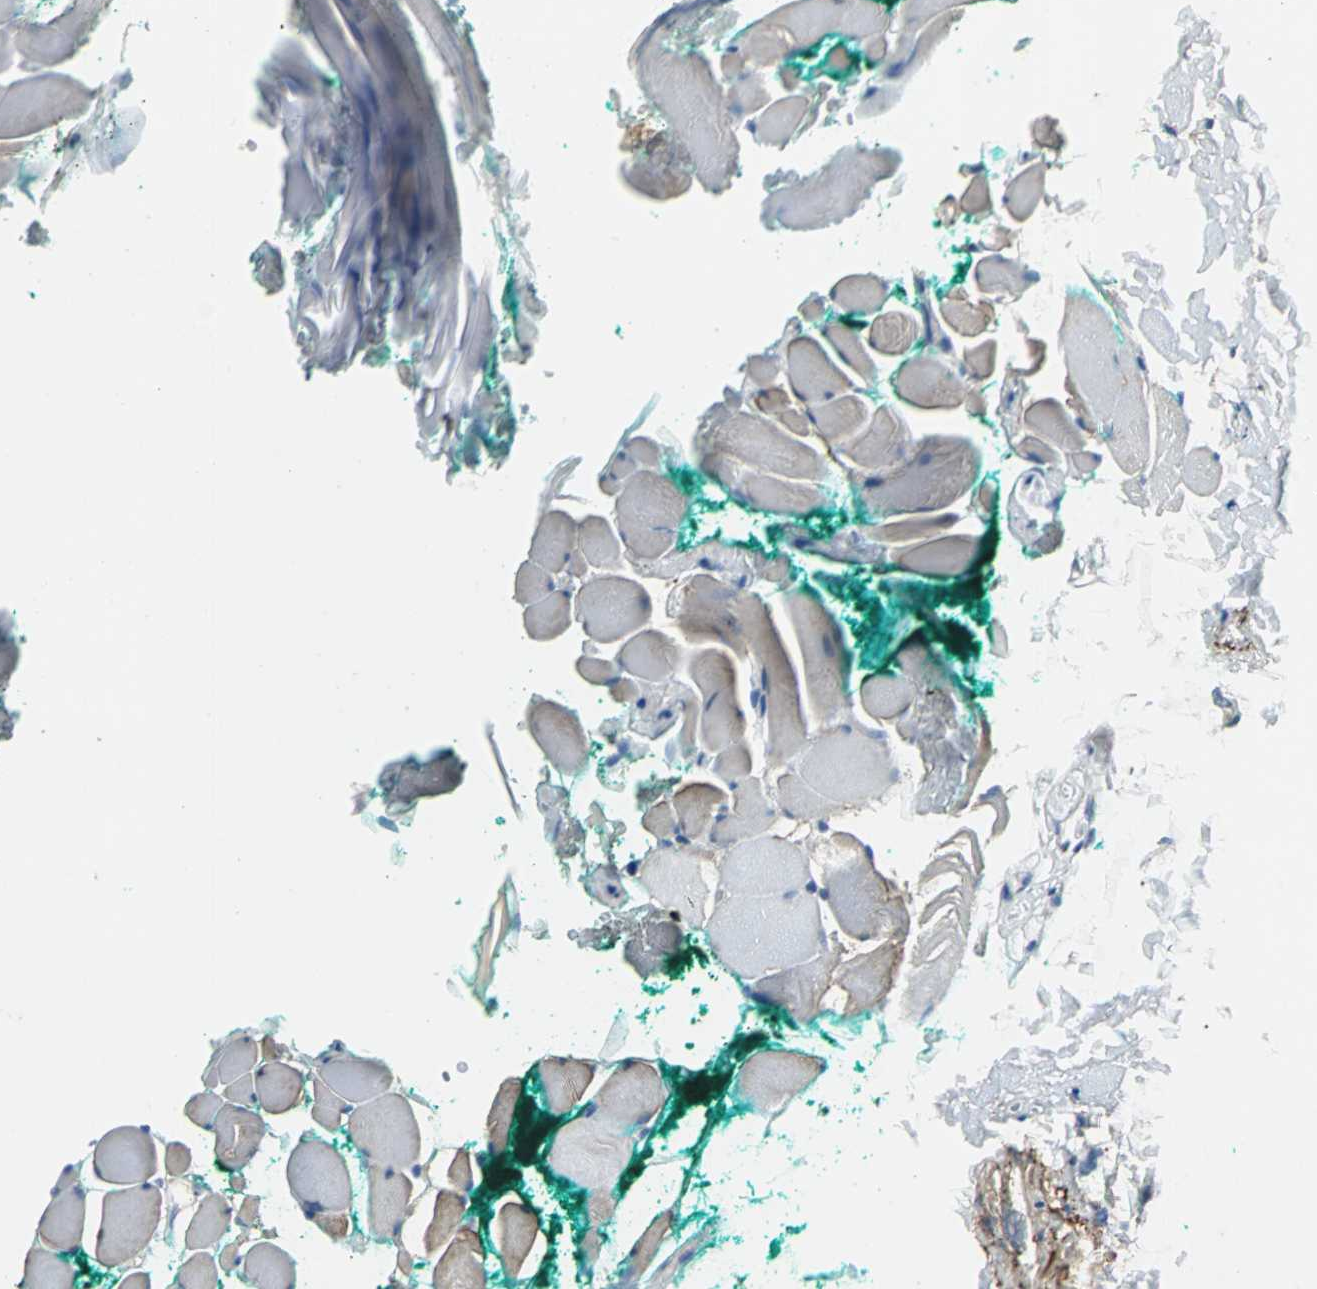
{"staining": {"intensity": "weak", "quantity": "25%-75%", "location": "cytoplasmic/membranous"}, "tissue": "skeletal muscle", "cell_type": "Myocytes", "image_type": "normal", "snomed": [{"axis": "morphology", "description": "Normal tissue, NOS"}, {"axis": "topography", "description": "Skeletal muscle"}, {"axis": "topography", "description": "Peripheral nerve tissue"}], "caption": "Immunohistochemistry (IHC) of unremarkable human skeletal muscle demonstrates low levels of weak cytoplasmic/membranous expression in approximately 25%-75% of myocytes.", "gene": "SLC16A7", "patient": {"sex": "female", "age": 84}}